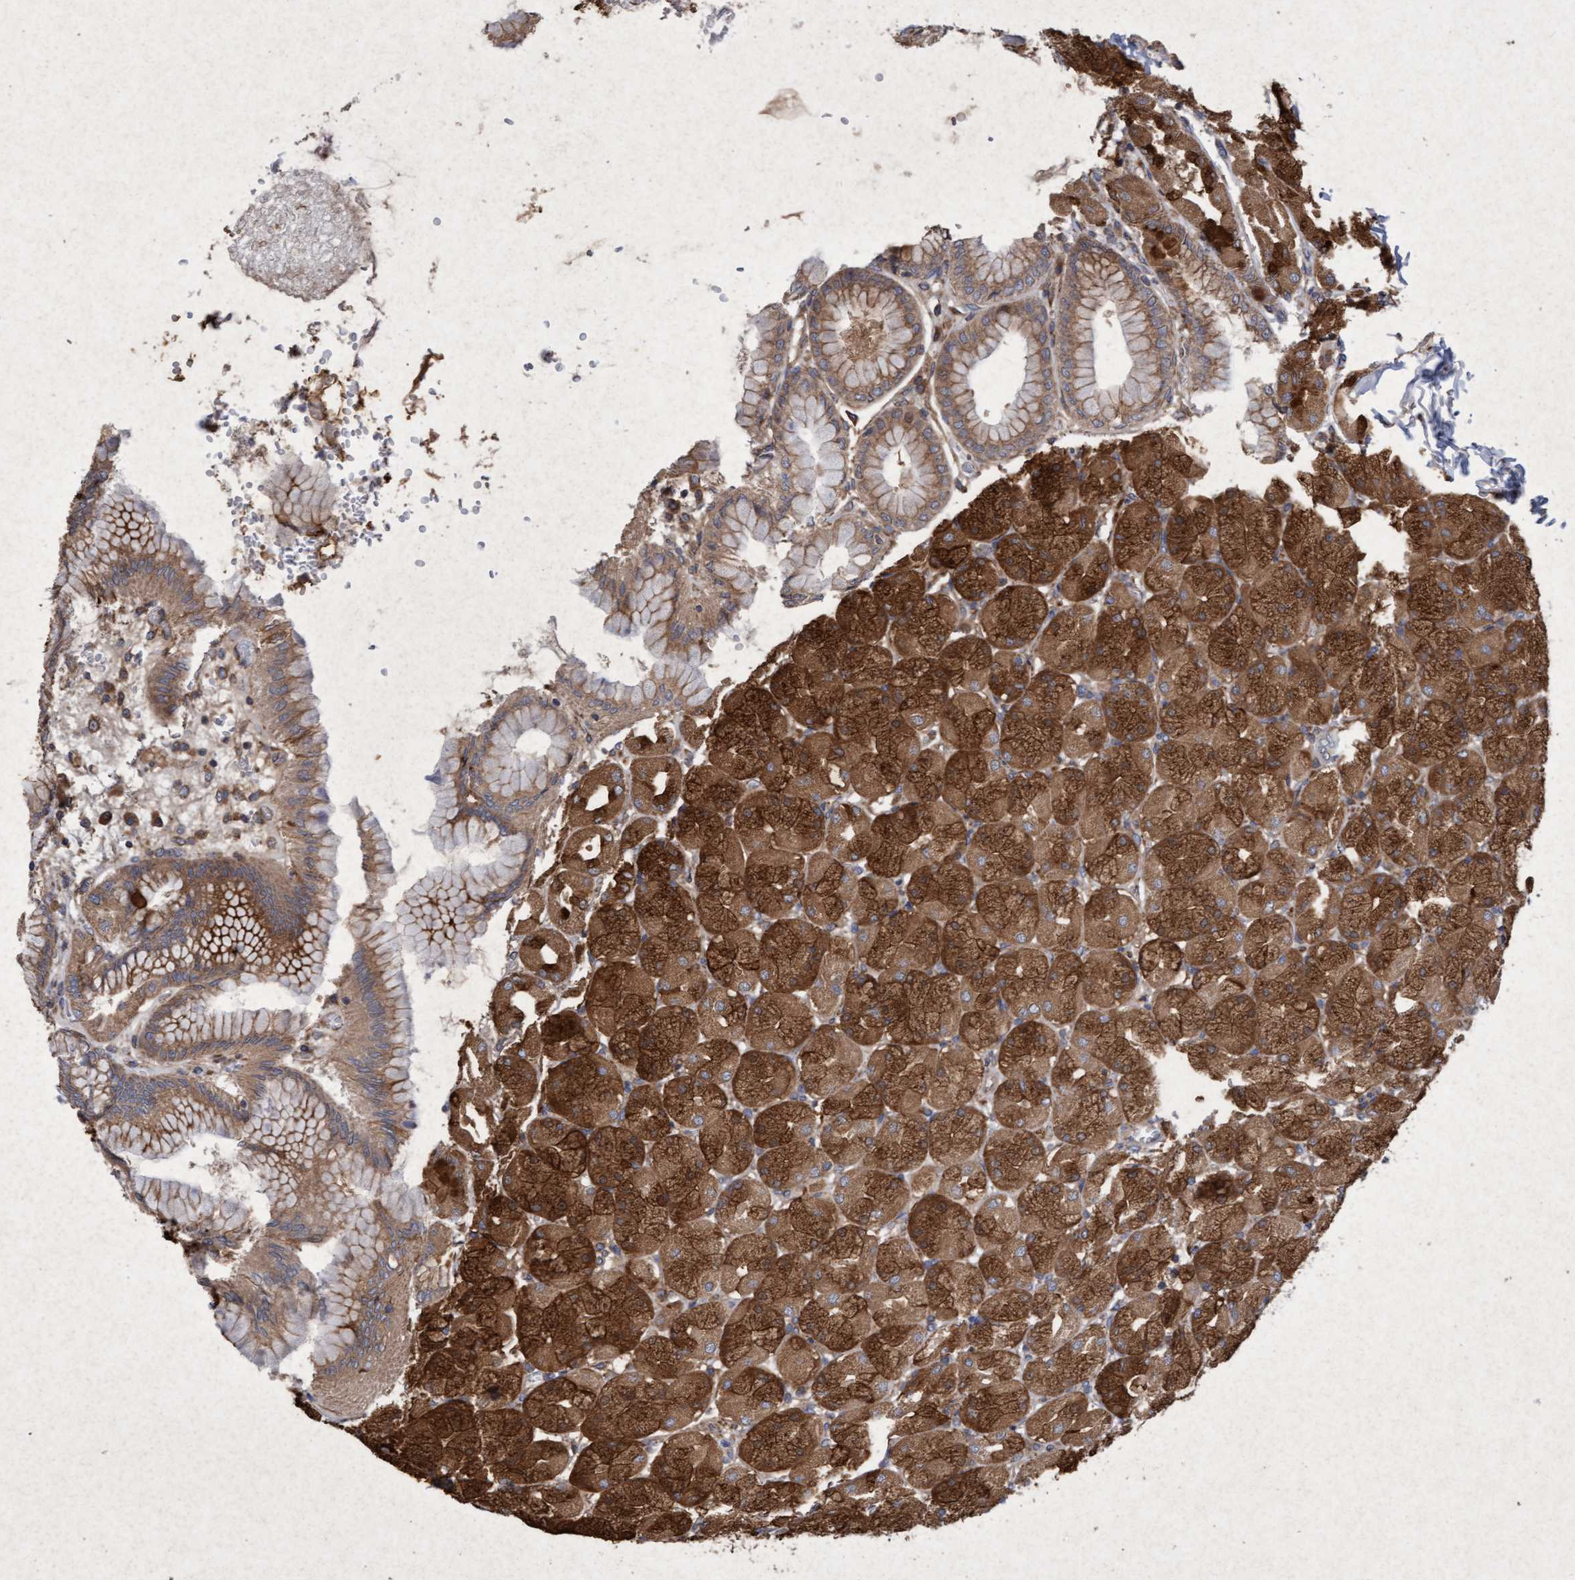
{"staining": {"intensity": "strong", "quantity": ">75%", "location": "cytoplasmic/membranous"}, "tissue": "stomach", "cell_type": "Glandular cells", "image_type": "normal", "snomed": [{"axis": "morphology", "description": "Normal tissue, NOS"}, {"axis": "topography", "description": "Stomach, upper"}], "caption": "DAB (3,3'-diaminobenzidine) immunohistochemical staining of unremarkable human stomach exhibits strong cytoplasmic/membranous protein expression in approximately >75% of glandular cells.", "gene": "ELP5", "patient": {"sex": "female", "age": 56}}